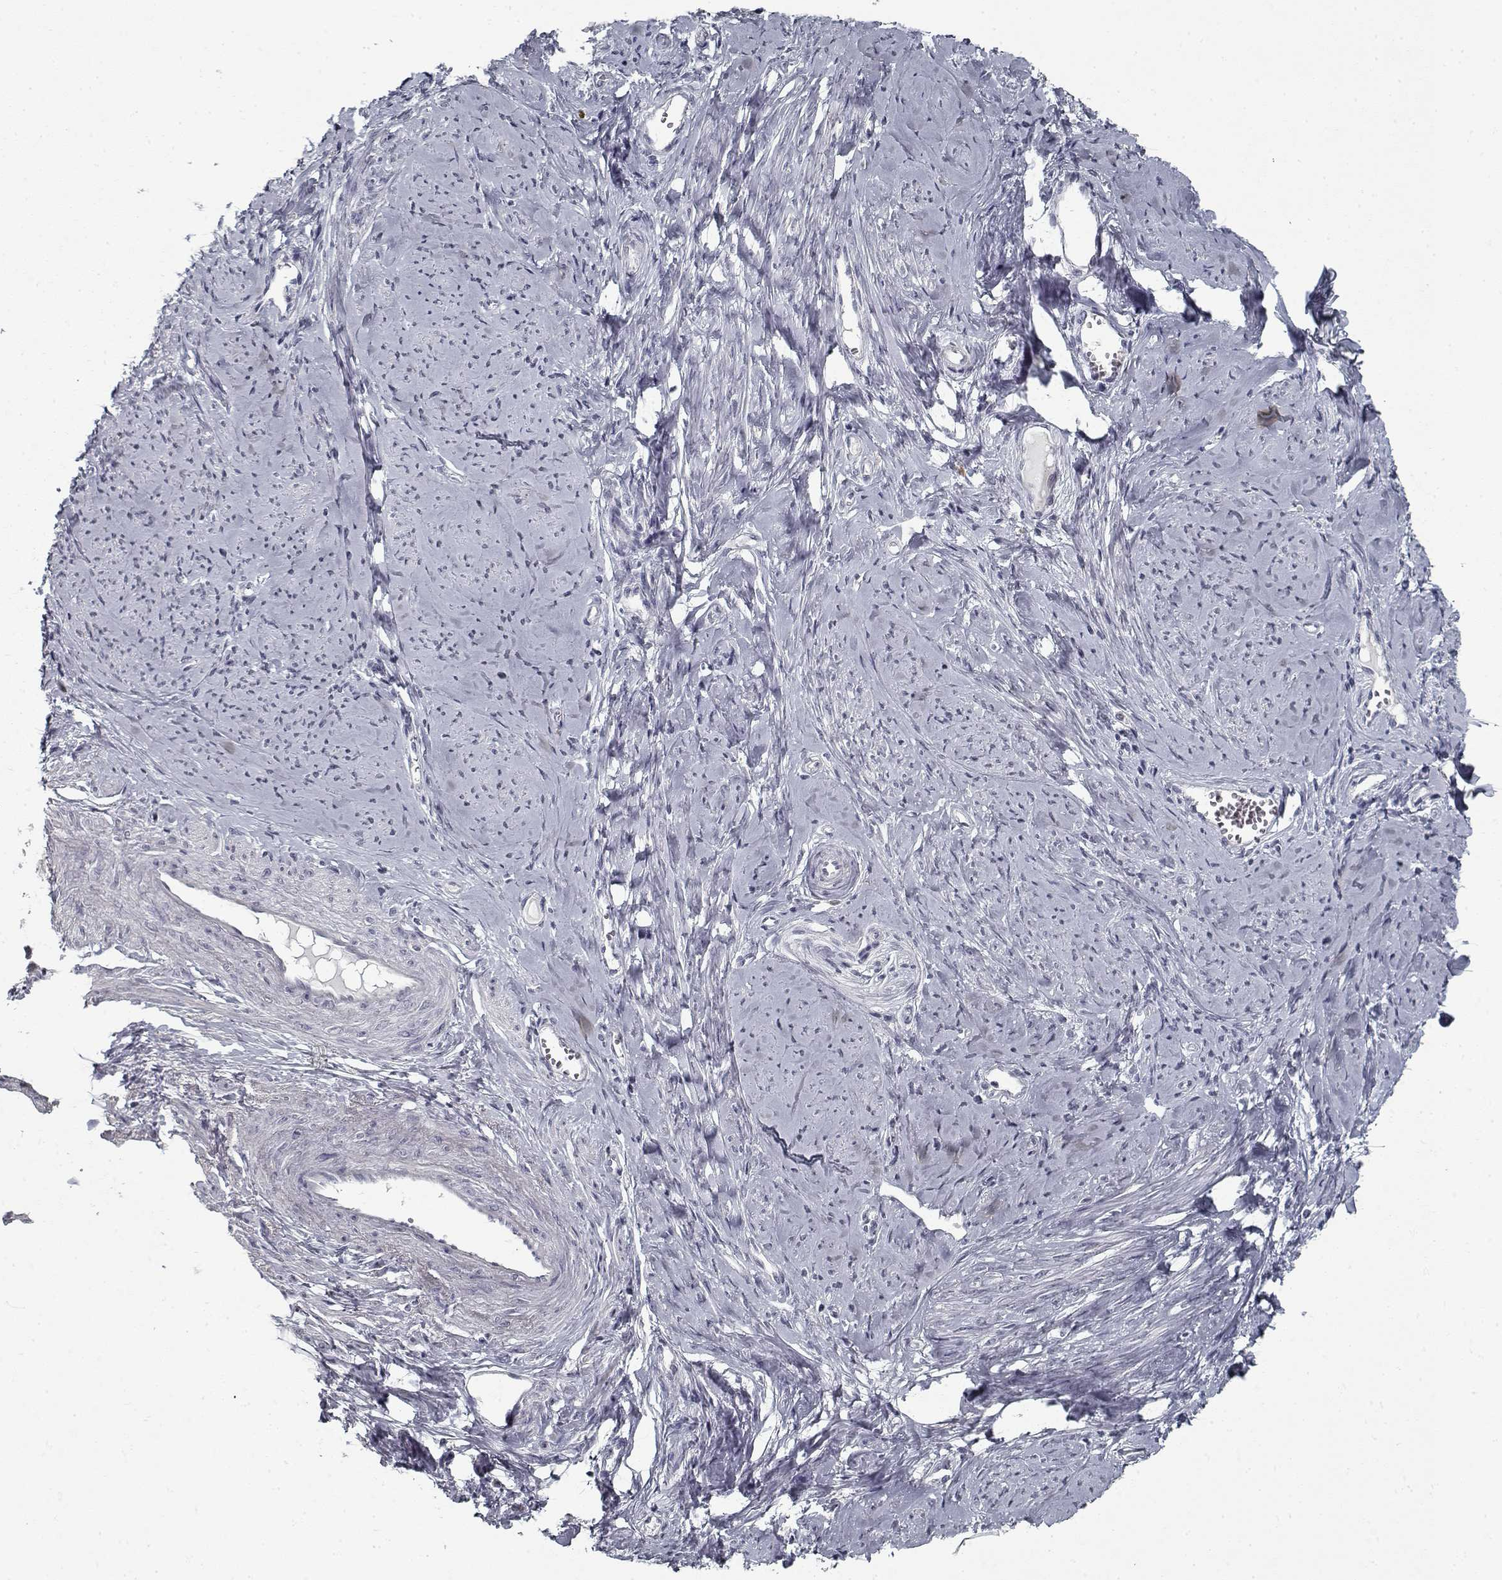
{"staining": {"intensity": "negative", "quantity": "none", "location": "none"}, "tissue": "smooth muscle", "cell_type": "Smooth muscle cells", "image_type": "normal", "snomed": [{"axis": "morphology", "description": "Normal tissue, NOS"}, {"axis": "topography", "description": "Smooth muscle"}], "caption": "Immunohistochemical staining of normal smooth muscle reveals no significant staining in smooth muscle cells.", "gene": "GAD2", "patient": {"sex": "female", "age": 48}}